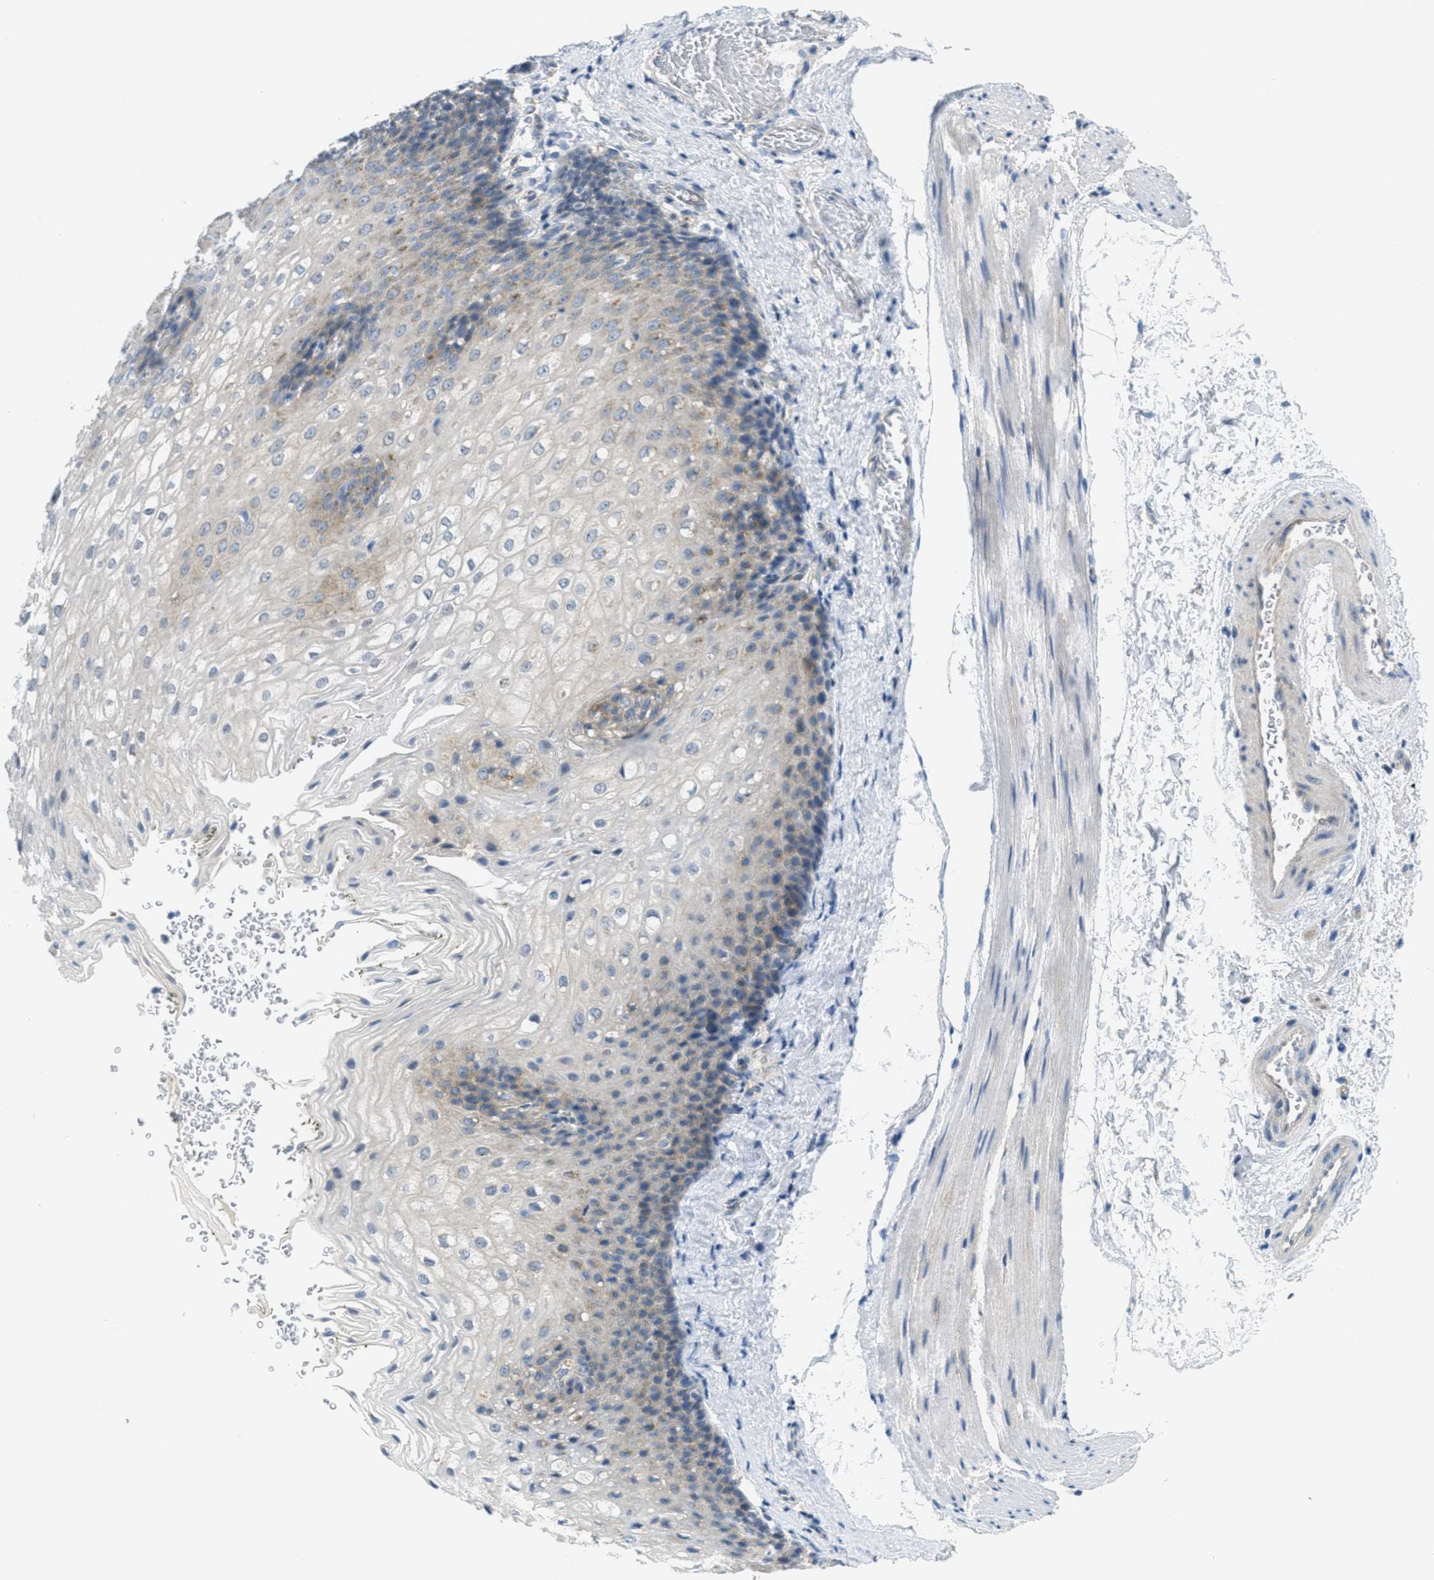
{"staining": {"intensity": "weak", "quantity": "<25%", "location": "cytoplasmic/membranous"}, "tissue": "esophagus", "cell_type": "Squamous epithelial cells", "image_type": "normal", "snomed": [{"axis": "morphology", "description": "Normal tissue, NOS"}, {"axis": "topography", "description": "Esophagus"}], "caption": "High power microscopy image of an IHC photomicrograph of unremarkable esophagus, revealing no significant staining in squamous epithelial cells.", "gene": "ZFYVE9", "patient": {"sex": "male", "age": 48}}